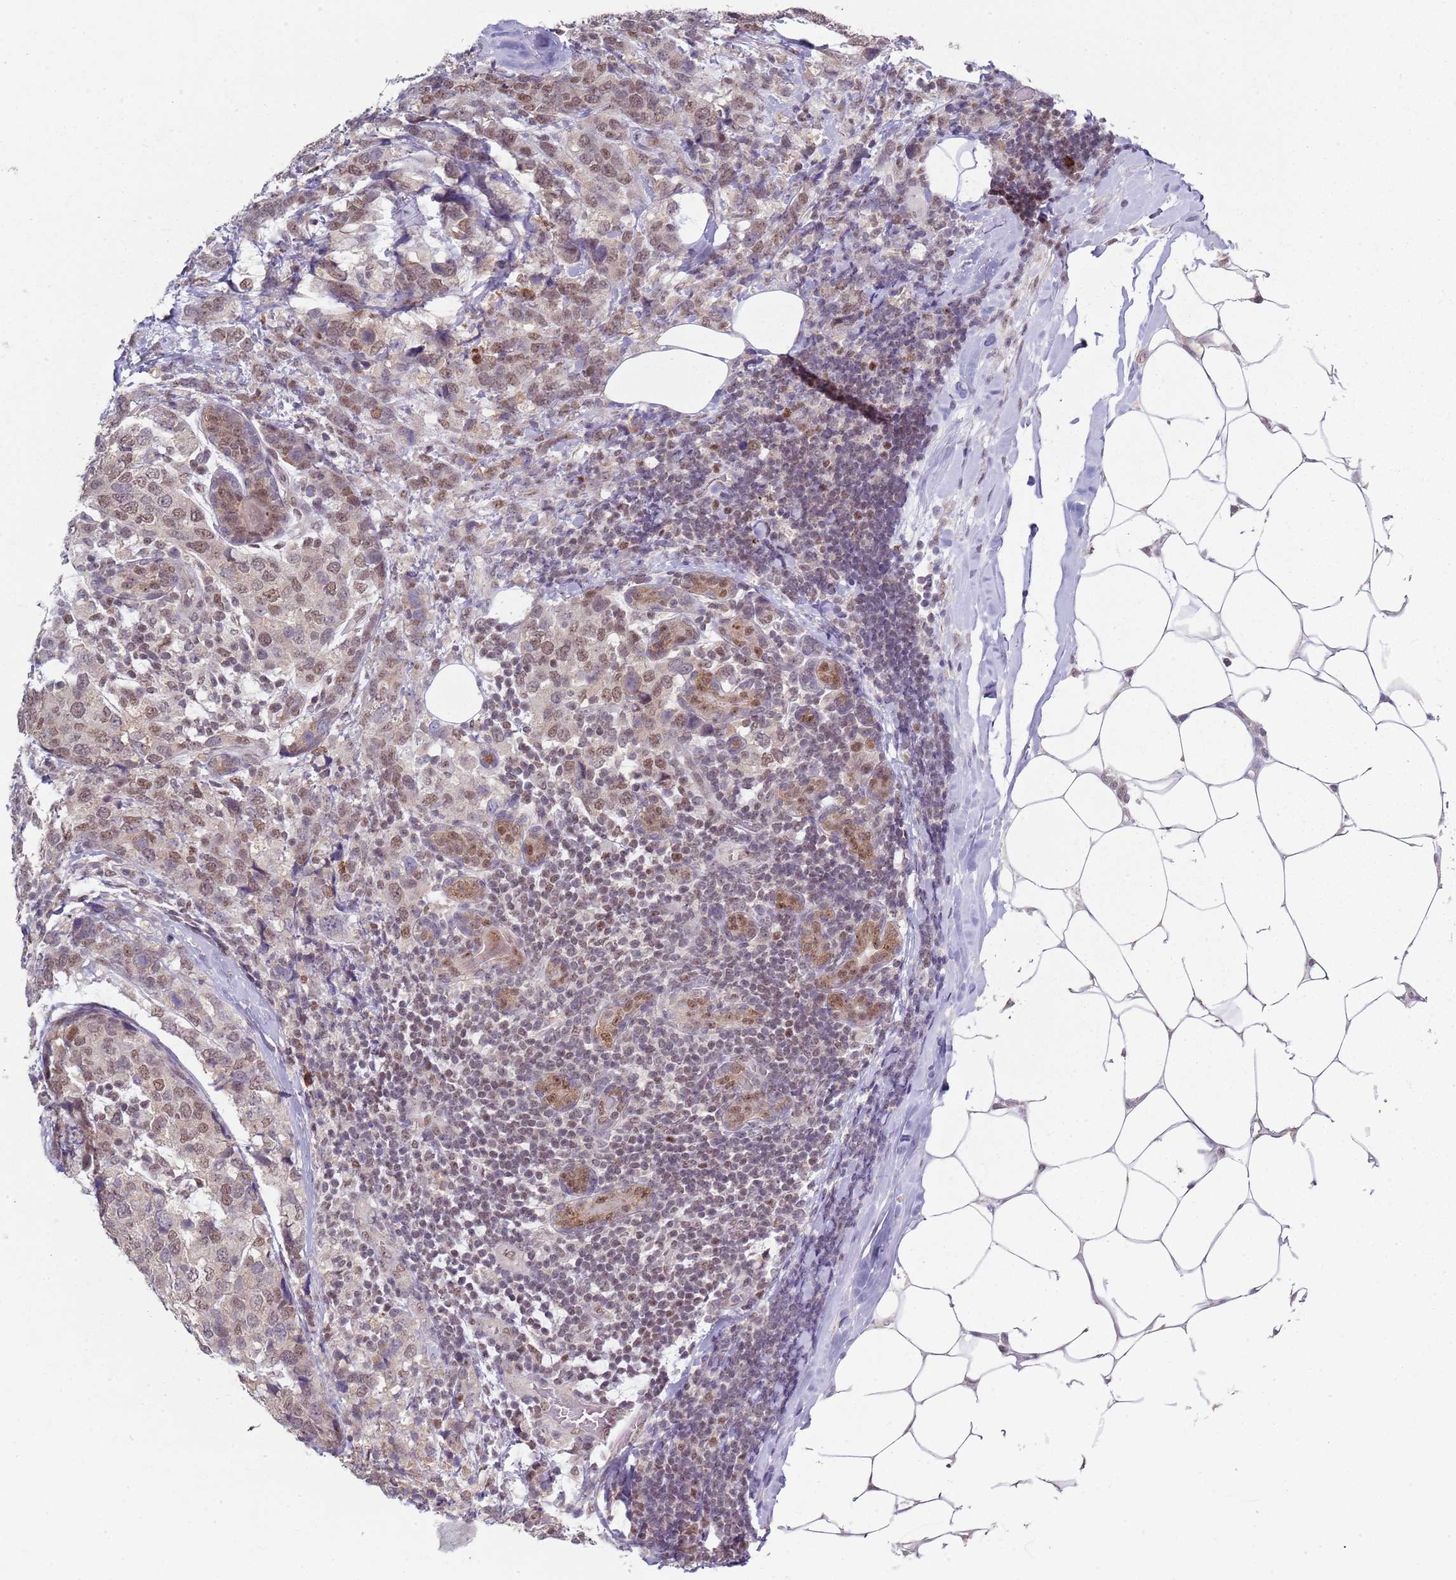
{"staining": {"intensity": "moderate", "quantity": "25%-75%", "location": "nuclear"}, "tissue": "breast cancer", "cell_type": "Tumor cells", "image_type": "cancer", "snomed": [{"axis": "morphology", "description": "Lobular carcinoma"}, {"axis": "topography", "description": "Breast"}], "caption": "Breast lobular carcinoma stained for a protein (brown) reveals moderate nuclear positive expression in about 25%-75% of tumor cells.", "gene": "SMARCAL1", "patient": {"sex": "female", "age": 59}}